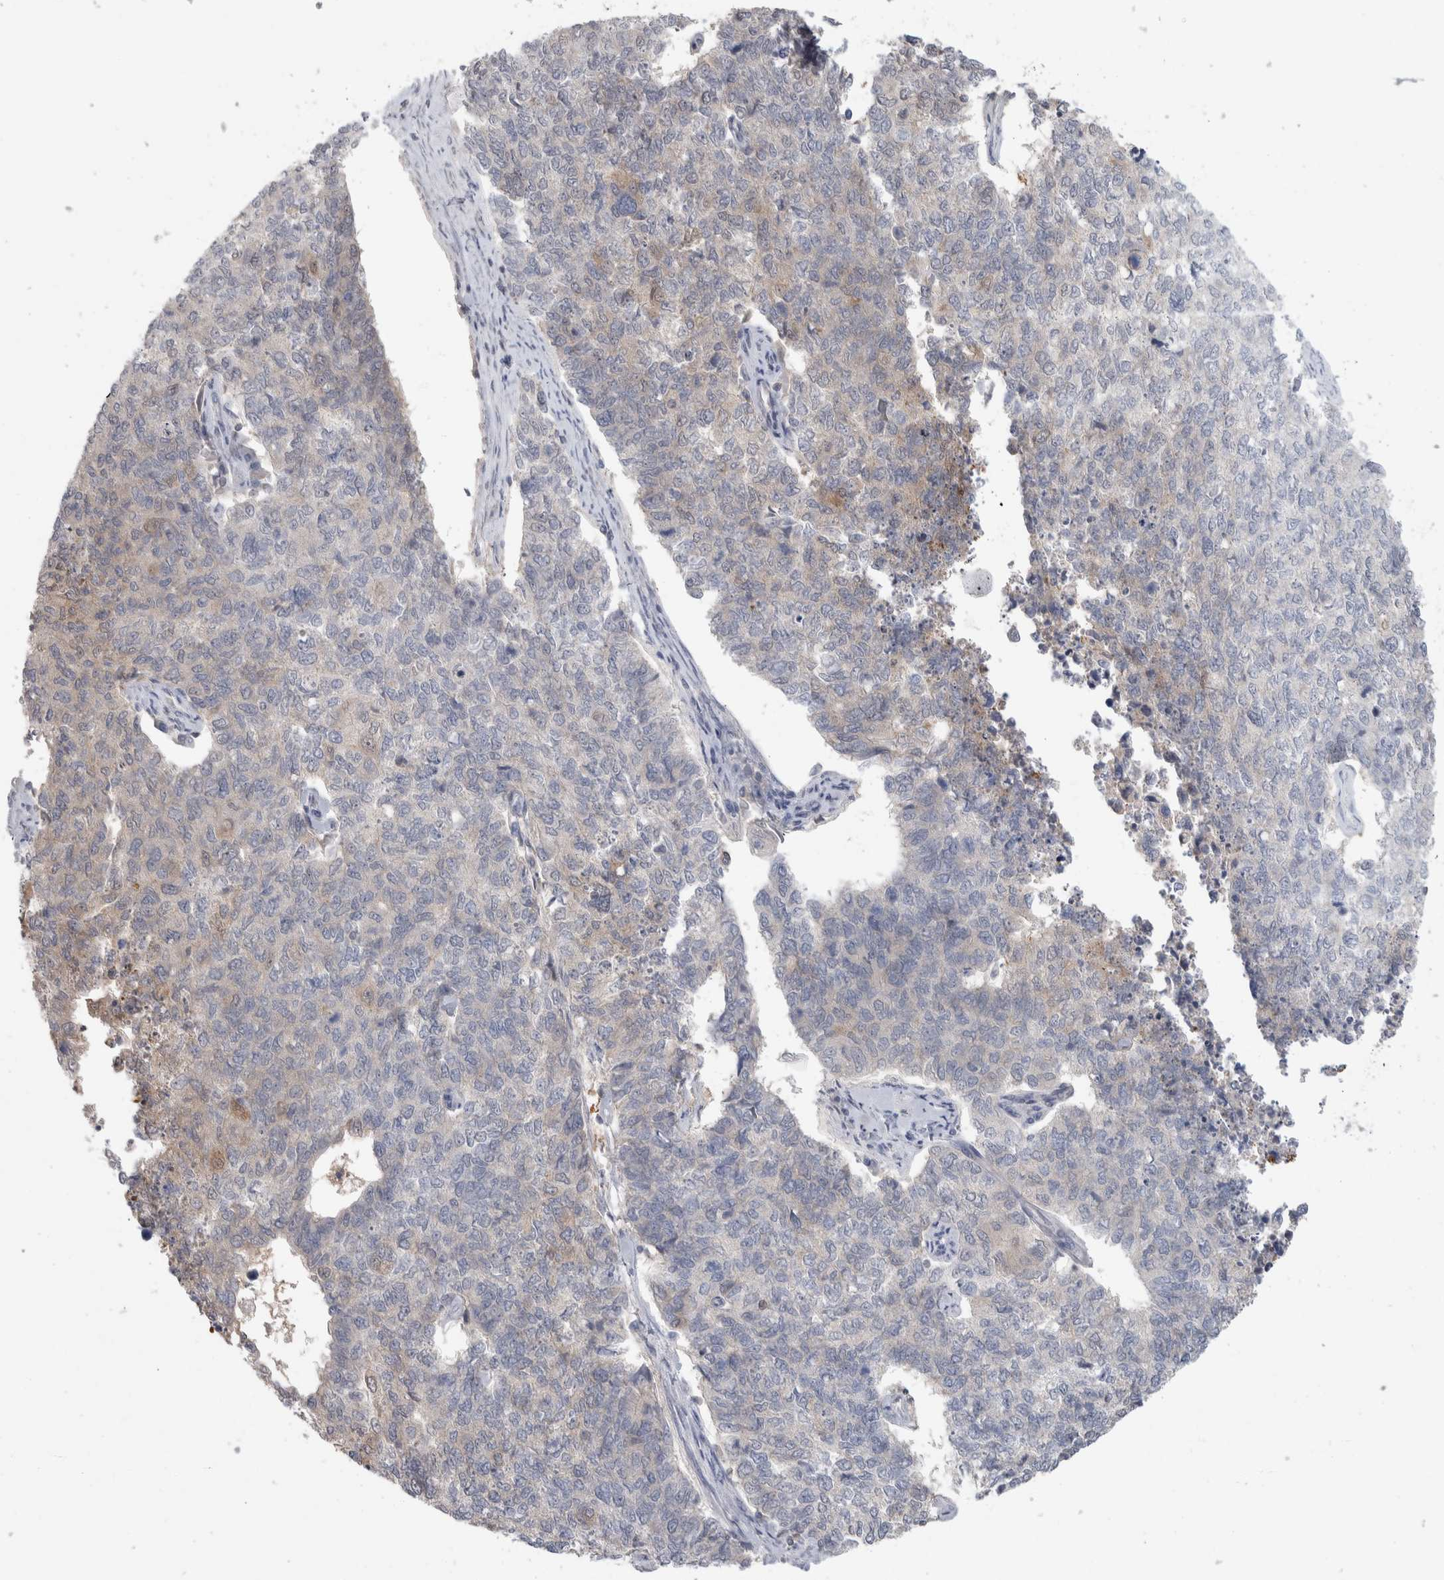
{"staining": {"intensity": "weak", "quantity": "25%-75%", "location": "cytoplasmic/membranous"}, "tissue": "cervical cancer", "cell_type": "Tumor cells", "image_type": "cancer", "snomed": [{"axis": "morphology", "description": "Squamous cell carcinoma, NOS"}, {"axis": "topography", "description": "Cervix"}], "caption": "A micrograph of cervical cancer (squamous cell carcinoma) stained for a protein displays weak cytoplasmic/membranous brown staining in tumor cells.", "gene": "HTATIP2", "patient": {"sex": "female", "age": 63}}